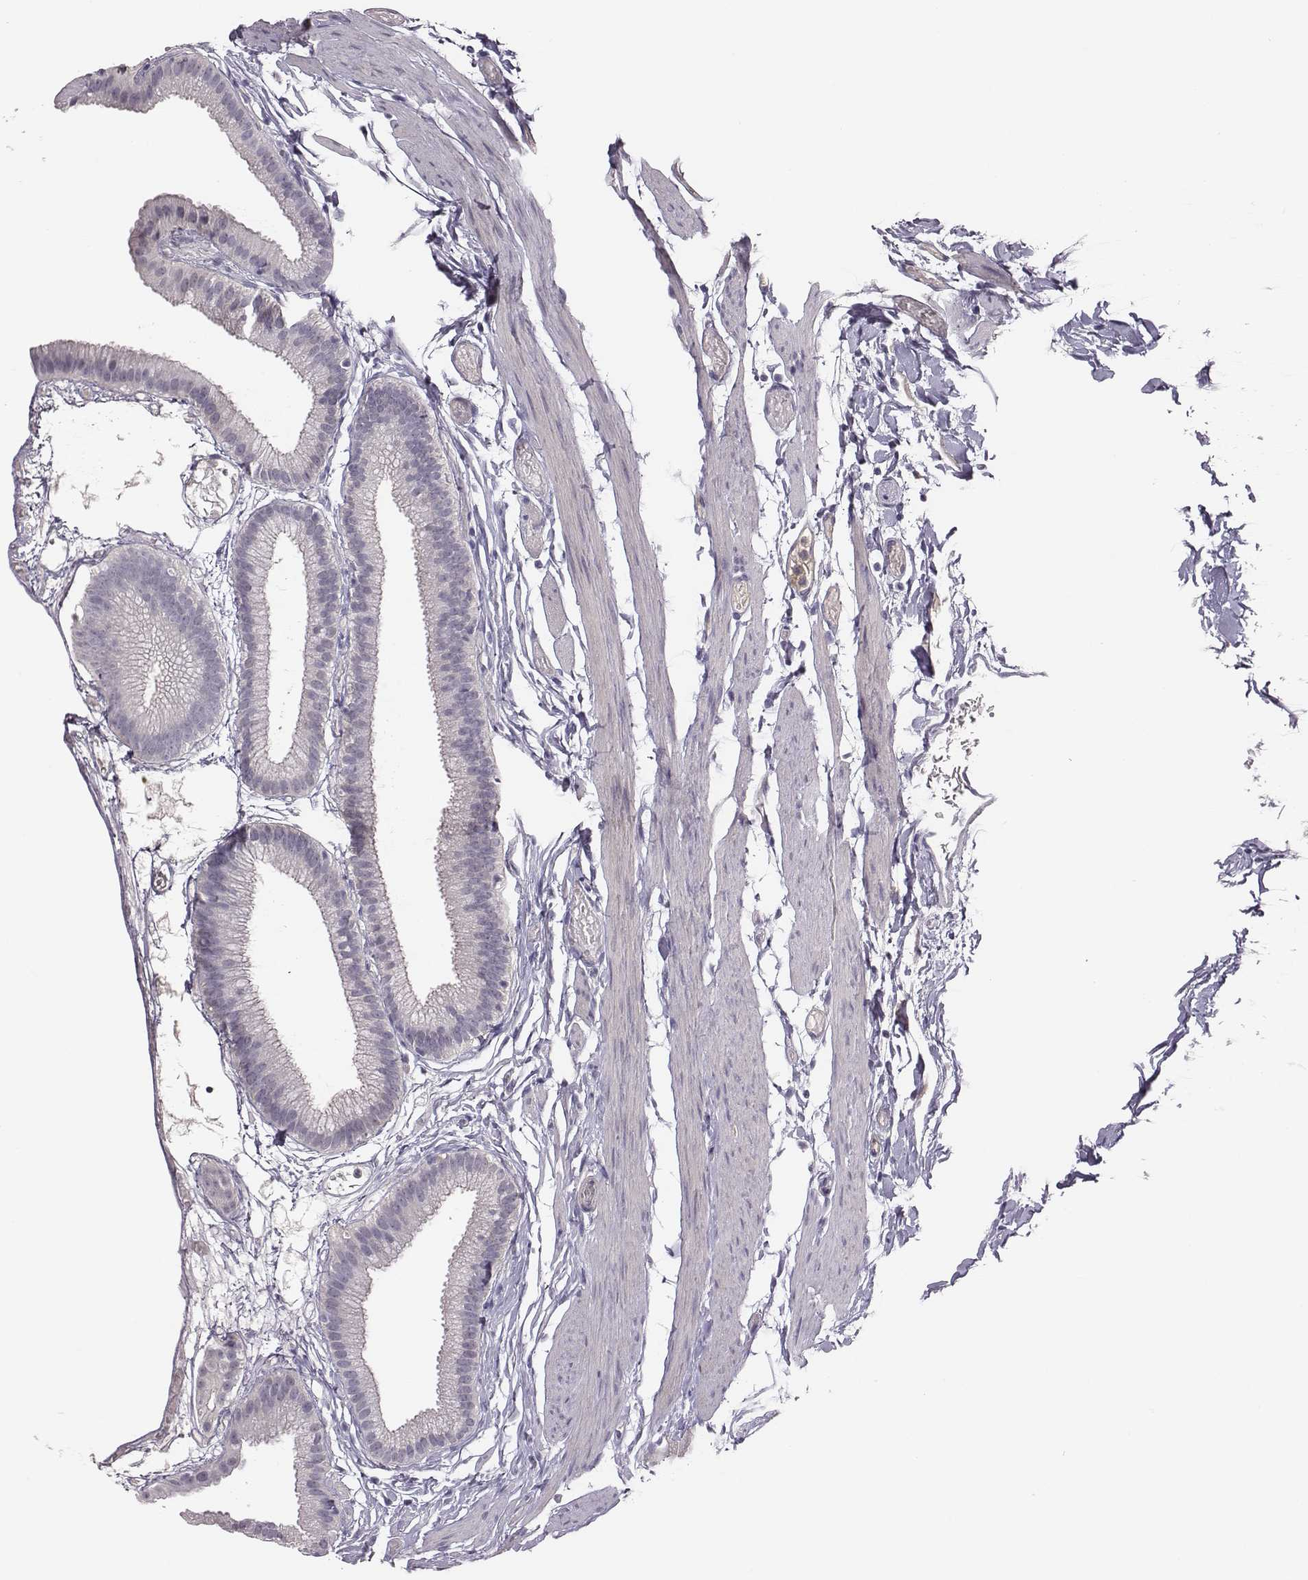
{"staining": {"intensity": "negative", "quantity": "none", "location": "none"}, "tissue": "gallbladder", "cell_type": "Glandular cells", "image_type": "normal", "snomed": [{"axis": "morphology", "description": "Normal tissue, NOS"}, {"axis": "topography", "description": "Gallbladder"}], "caption": "IHC image of benign gallbladder stained for a protein (brown), which displays no expression in glandular cells.", "gene": "KMO", "patient": {"sex": "female", "age": 45}}